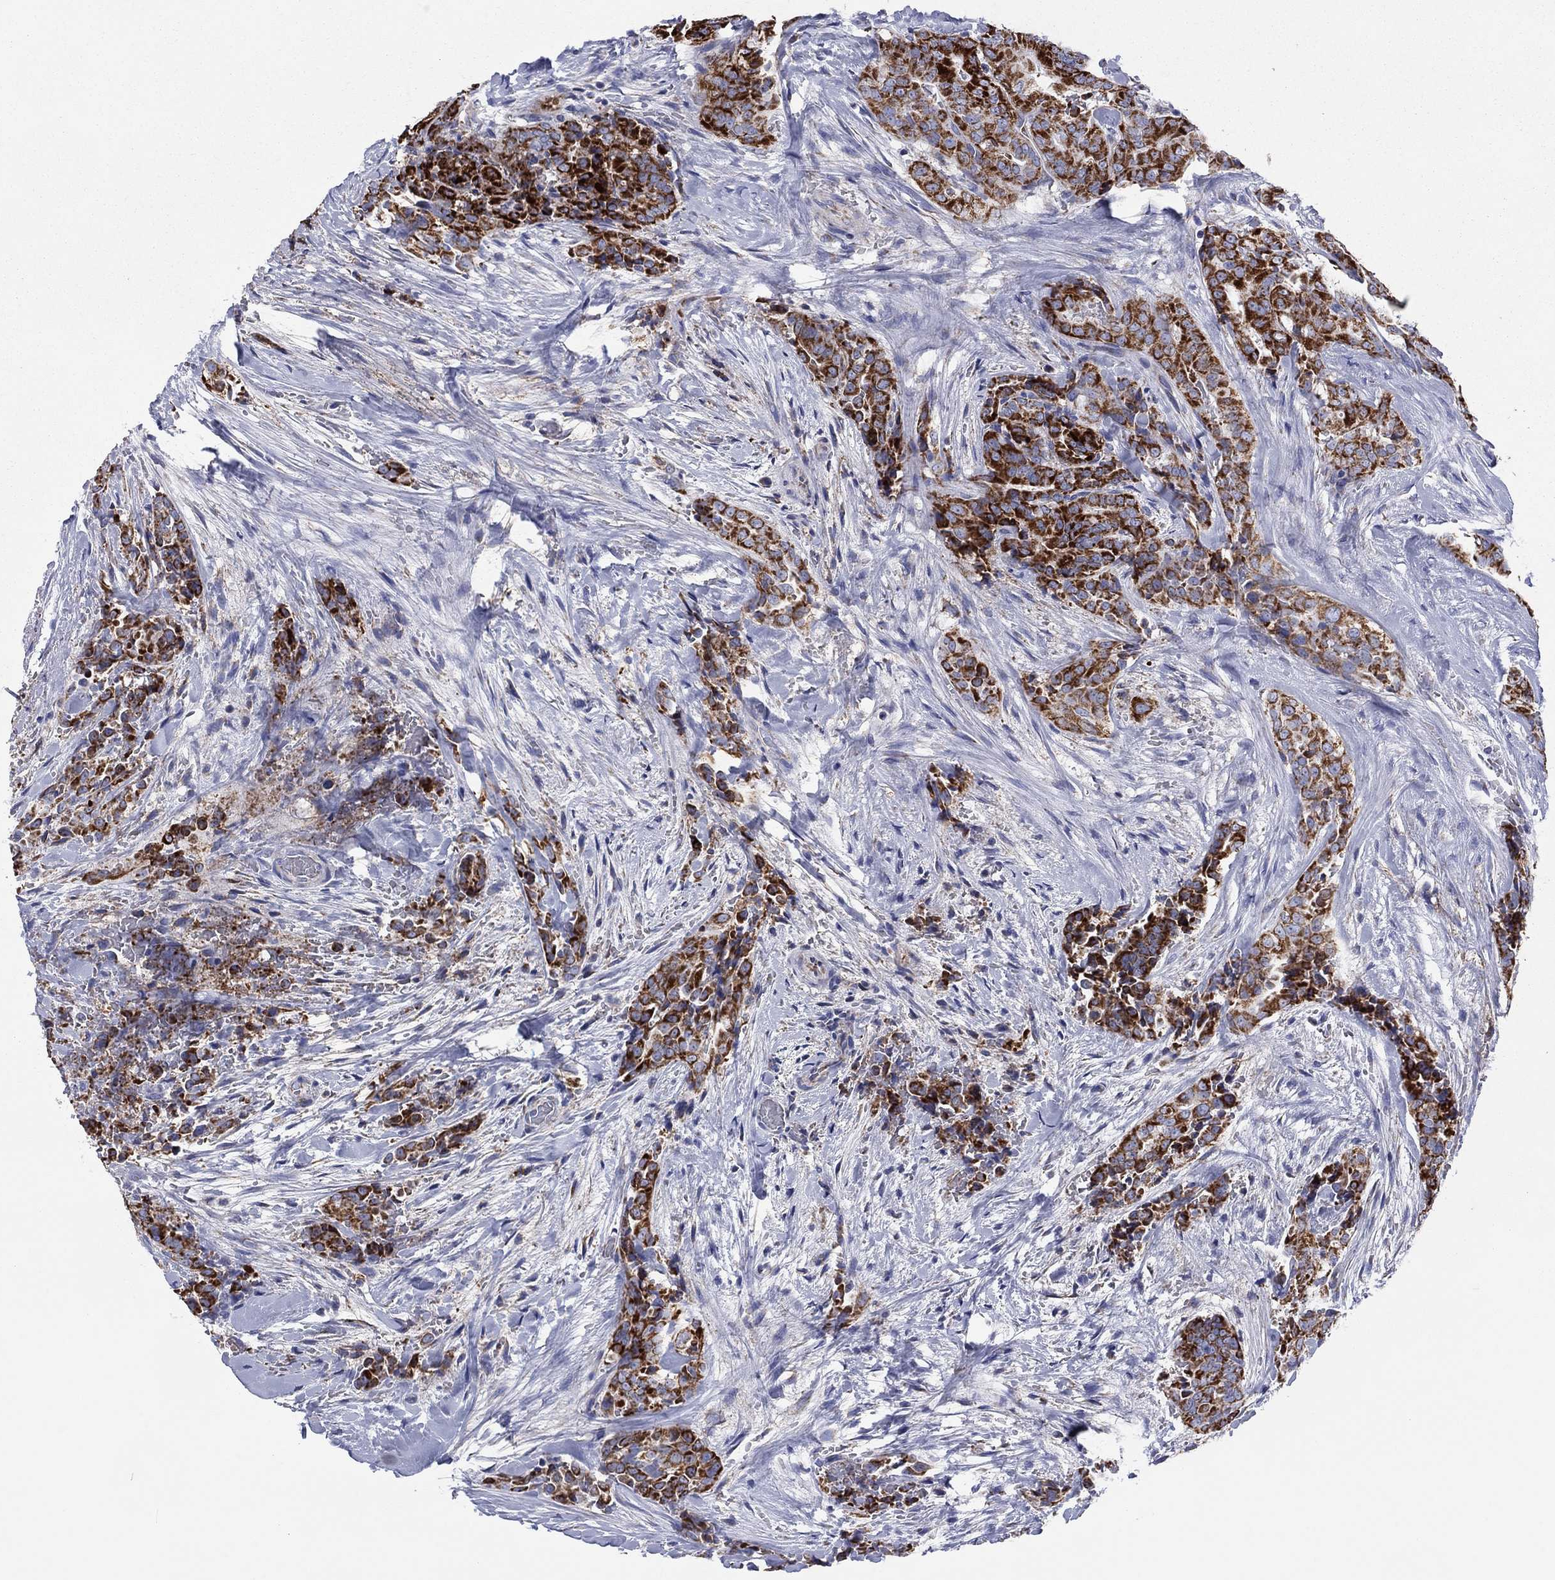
{"staining": {"intensity": "strong", "quantity": ">75%", "location": "cytoplasmic/membranous"}, "tissue": "thyroid cancer", "cell_type": "Tumor cells", "image_type": "cancer", "snomed": [{"axis": "morphology", "description": "Papillary adenocarcinoma, NOS"}, {"axis": "topography", "description": "Thyroid gland"}], "caption": "Protein analysis of thyroid cancer tissue demonstrates strong cytoplasmic/membranous expression in approximately >75% of tumor cells.", "gene": "MGST3", "patient": {"sex": "male", "age": 61}}